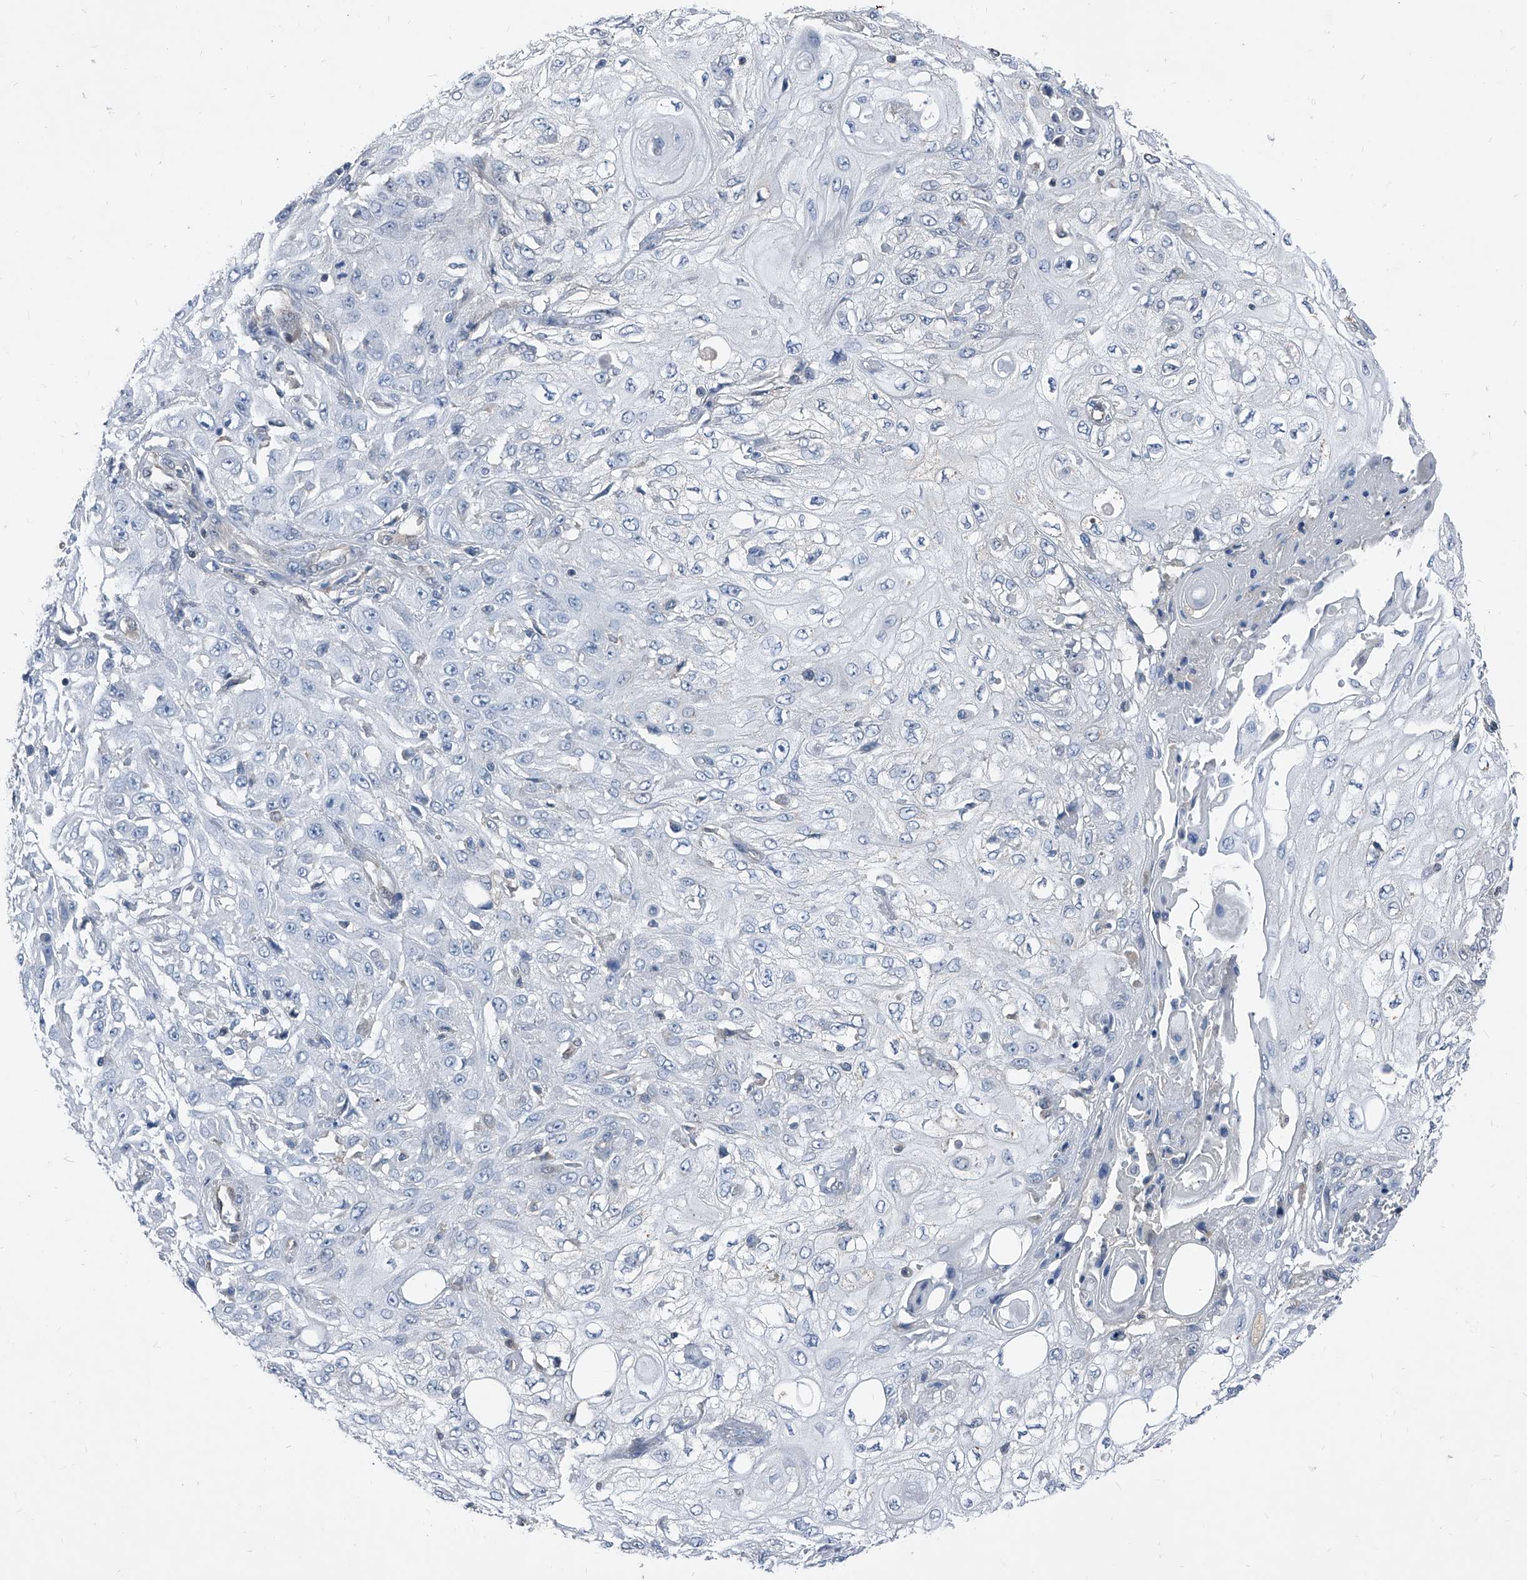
{"staining": {"intensity": "negative", "quantity": "none", "location": "none"}, "tissue": "skin cancer", "cell_type": "Tumor cells", "image_type": "cancer", "snomed": [{"axis": "morphology", "description": "Squamous cell carcinoma, NOS"}, {"axis": "morphology", "description": "Squamous cell carcinoma, metastatic, NOS"}, {"axis": "topography", "description": "Skin"}, {"axis": "topography", "description": "Lymph node"}], "caption": "An IHC histopathology image of skin cancer is shown. There is no staining in tumor cells of skin cancer.", "gene": "MAP2K6", "patient": {"sex": "male", "age": 75}}